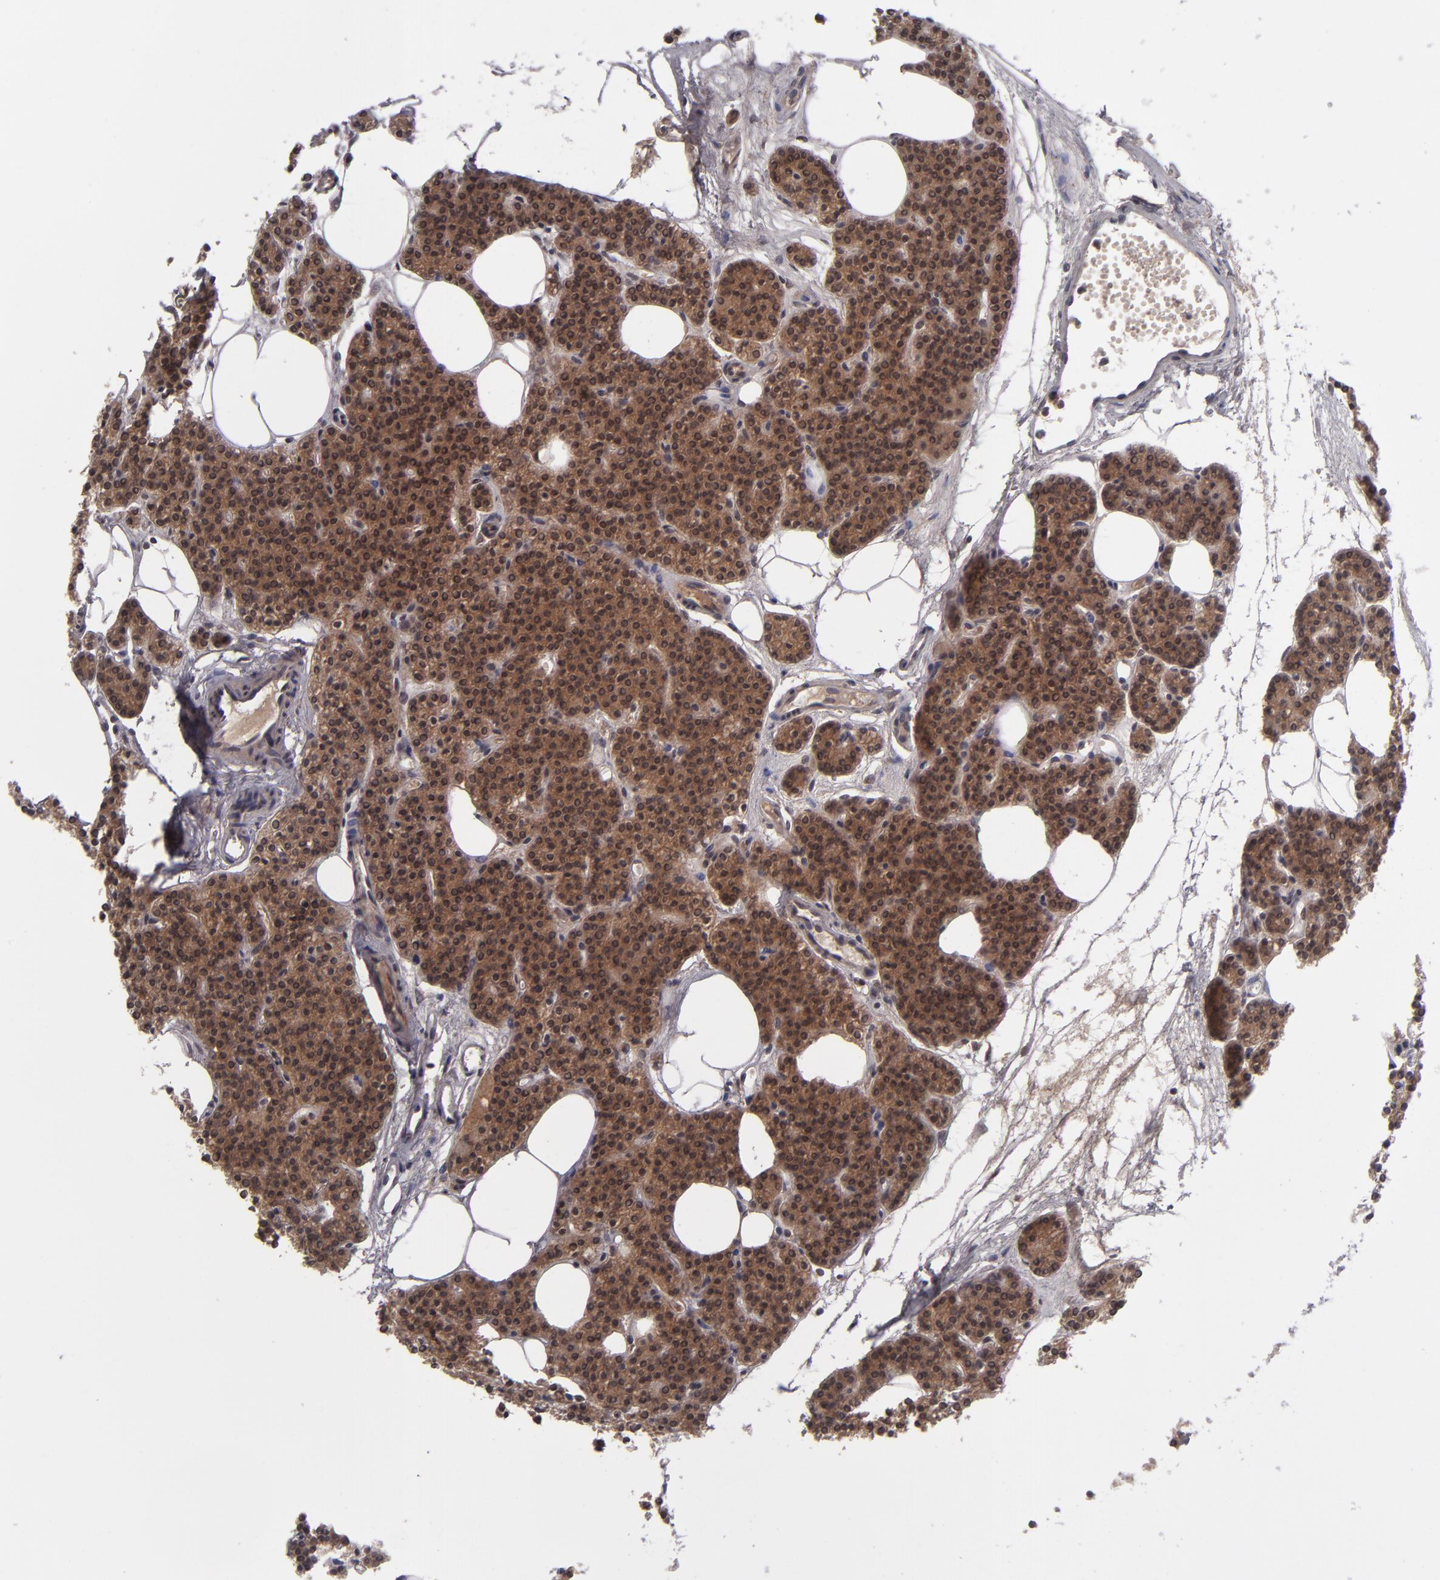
{"staining": {"intensity": "moderate", "quantity": ">75%", "location": "cytoplasmic/membranous"}, "tissue": "parathyroid gland", "cell_type": "Glandular cells", "image_type": "normal", "snomed": [{"axis": "morphology", "description": "Normal tissue, NOS"}, {"axis": "topography", "description": "Parathyroid gland"}], "caption": "This image displays immunohistochemistry (IHC) staining of normal human parathyroid gland, with medium moderate cytoplasmic/membranous staining in about >75% of glandular cells.", "gene": "TYMS", "patient": {"sex": "male", "age": 24}}